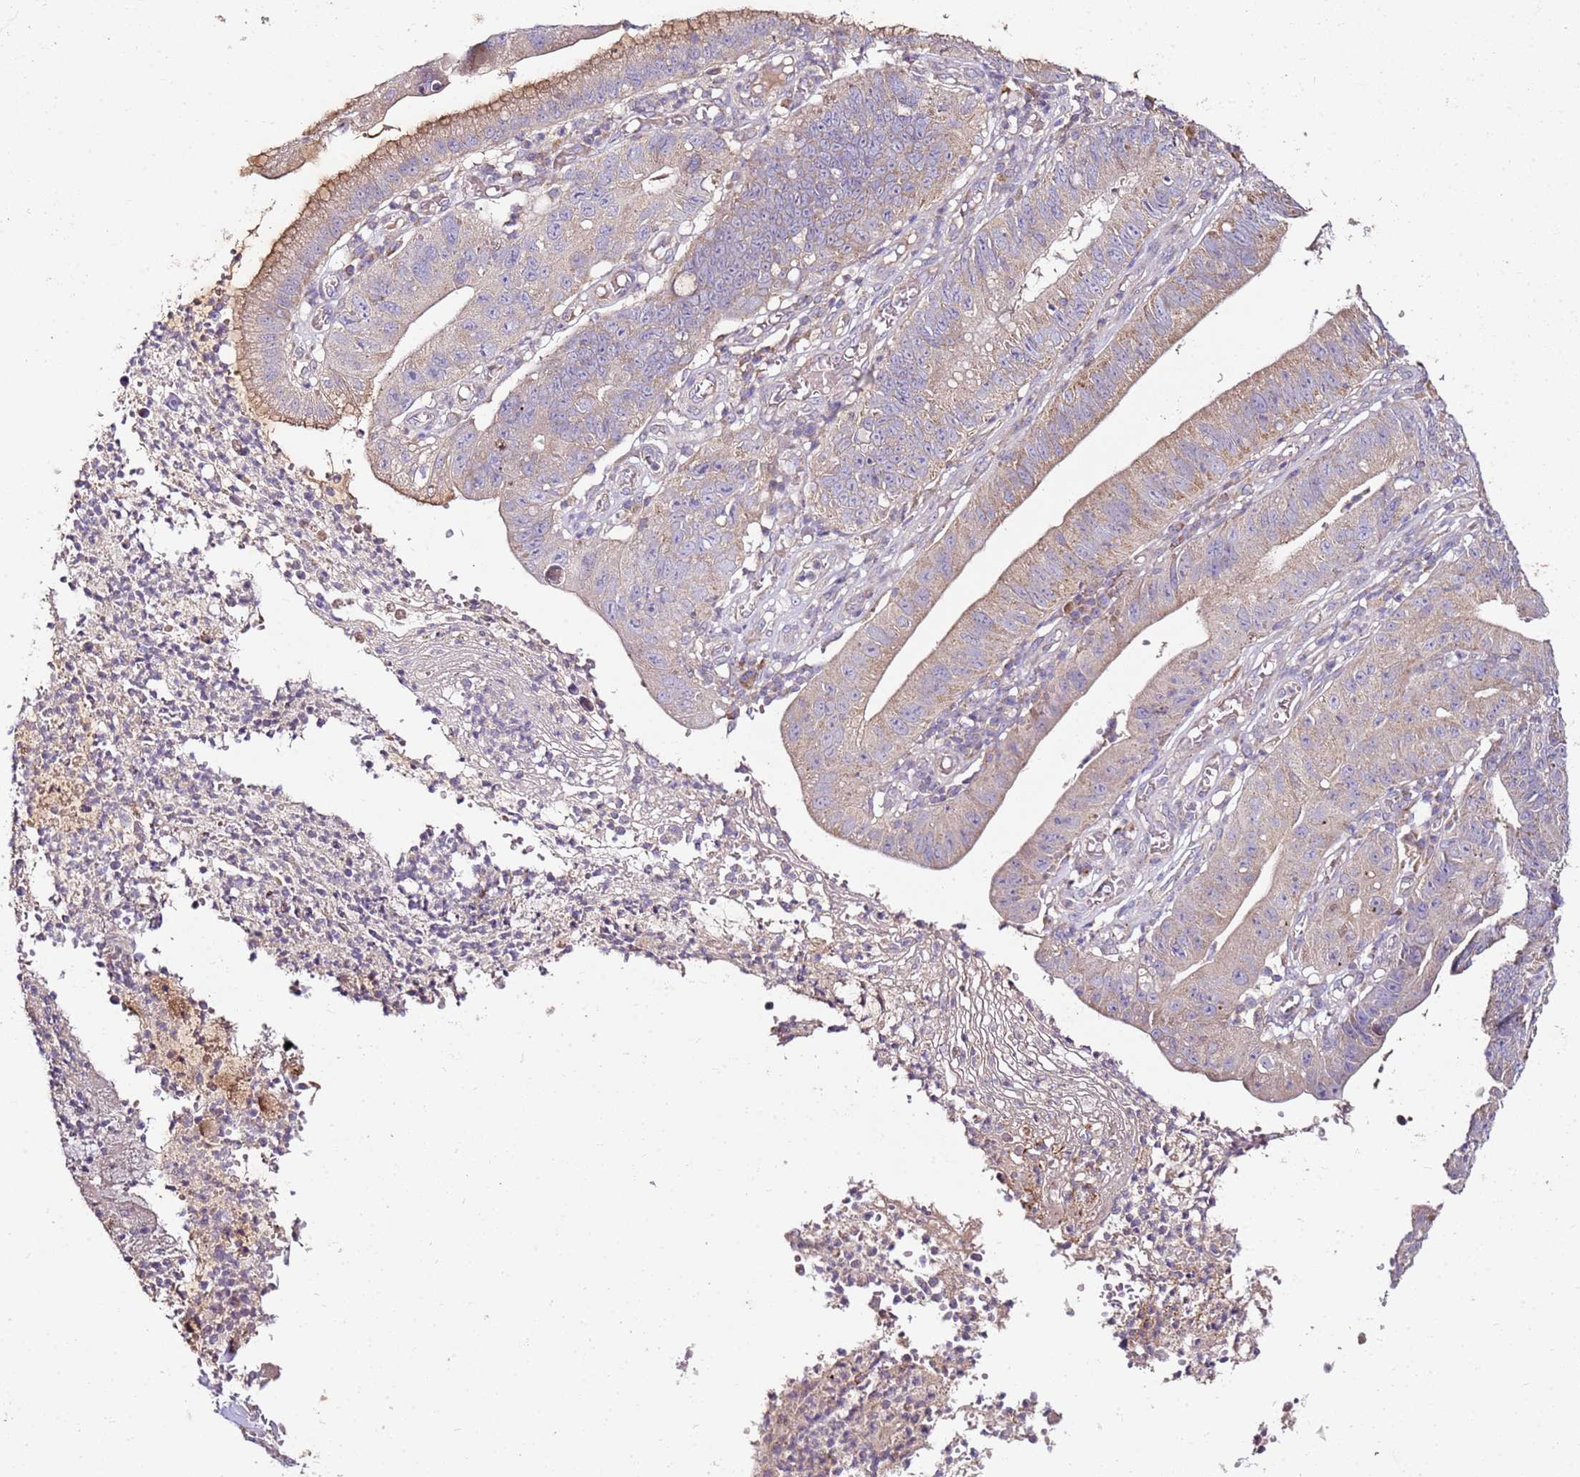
{"staining": {"intensity": "moderate", "quantity": "<25%", "location": "cytoplasmic/membranous"}, "tissue": "stomach cancer", "cell_type": "Tumor cells", "image_type": "cancer", "snomed": [{"axis": "morphology", "description": "Adenocarcinoma, NOS"}, {"axis": "topography", "description": "Stomach"}], "caption": "Immunohistochemistry (IHC) image of neoplastic tissue: stomach cancer (adenocarcinoma) stained using immunohistochemistry (IHC) shows low levels of moderate protein expression localized specifically in the cytoplasmic/membranous of tumor cells, appearing as a cytoplasmic/membranous brown color.", "gene": "KRTAP21-3", "patient": {"sex": "male", "age": 59}}